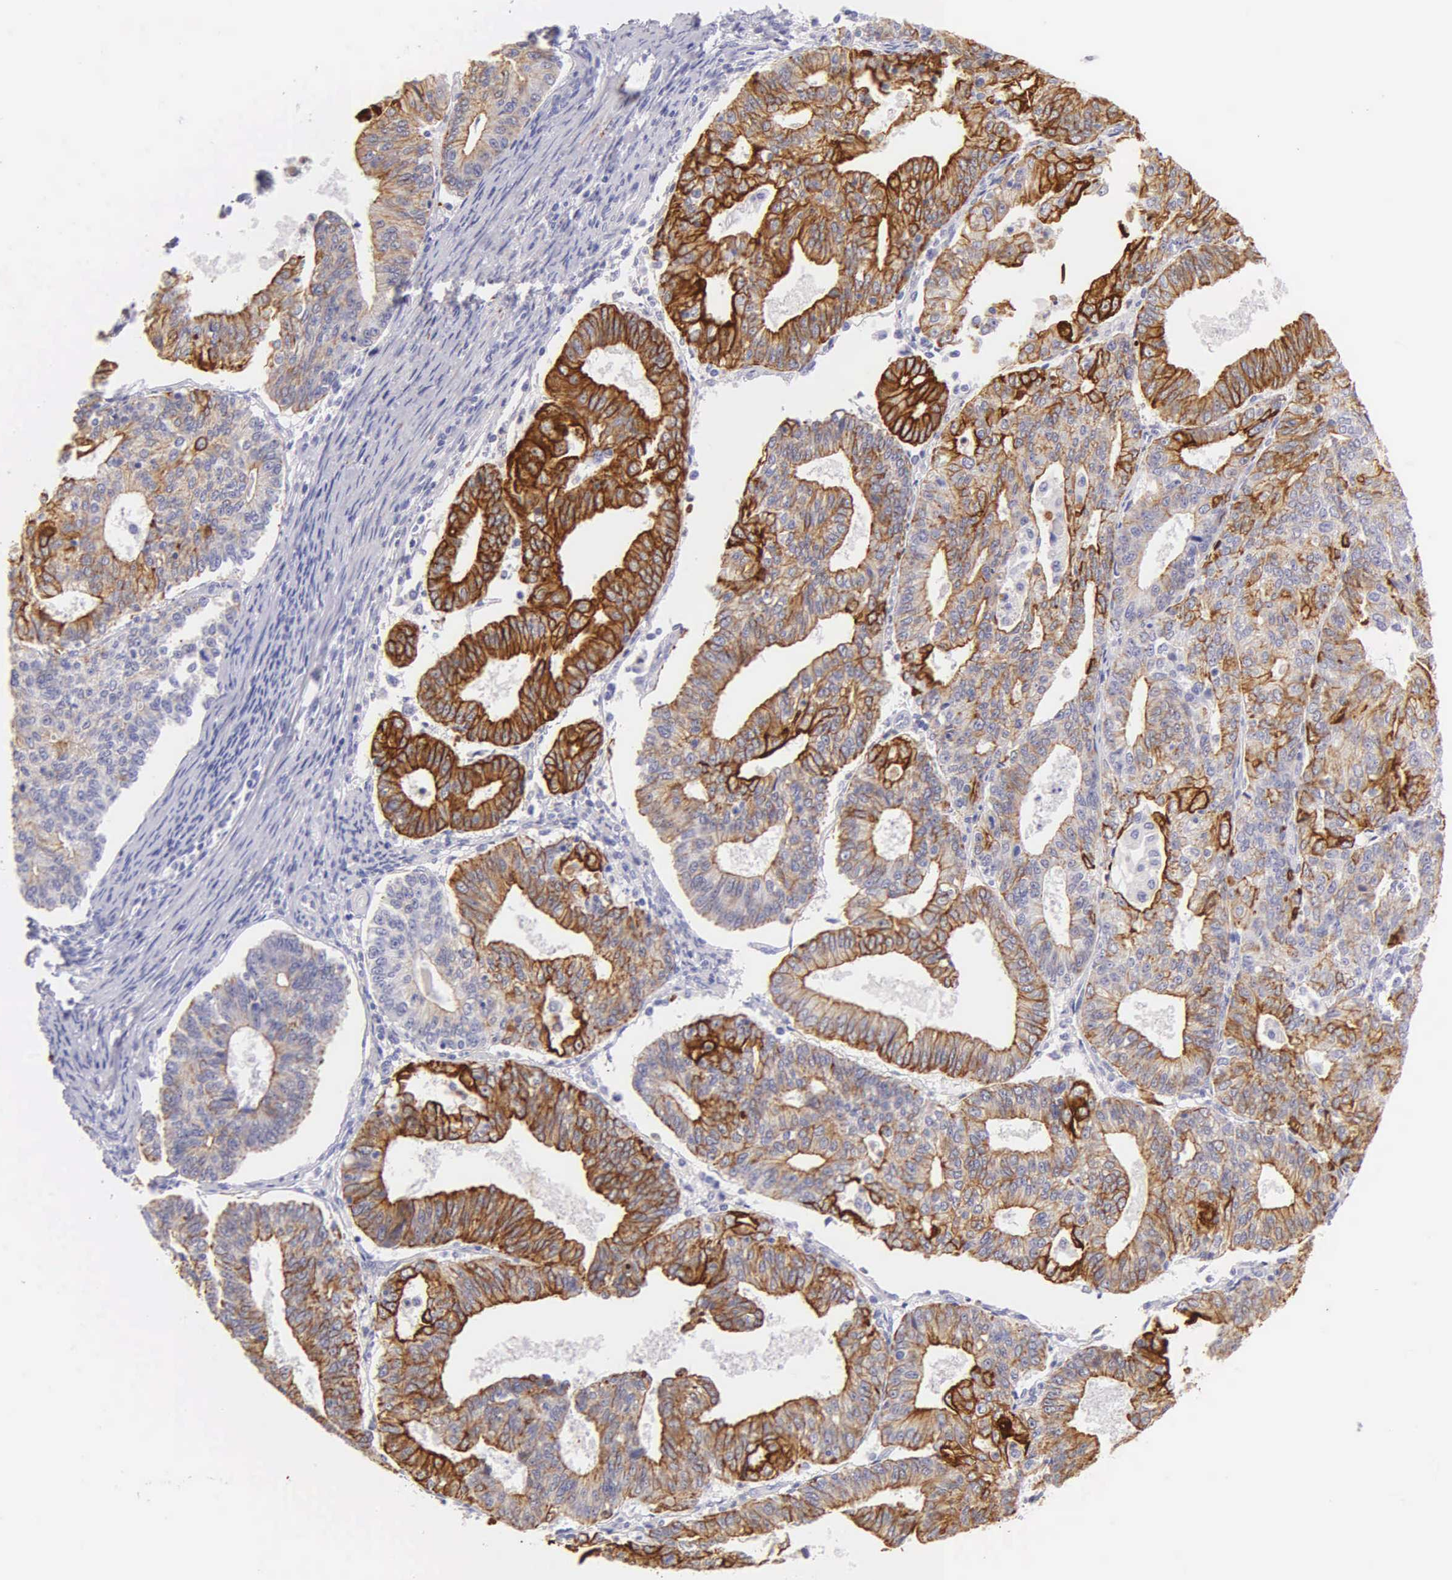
{"staining": {"intensity": "moderate", "quantity": "25%-75%", "location": "cytoplasmic/membranous"}, "tissue": "endometrial cancer", "cell_type": "Tumor cells", "image_type": "cancer", "snomed": [{"axis": "morphology", "description": "Adenocarcinoma, NOS"}, {"axis": "topography", "description": "Endometrium"}], "caption": "Human endometrial cancer stained for a protein (brown) demonstrates moderate cytoplasmic/membranous positive positivity in approximately 25%-75% of tumor cells.", "gene": "KRT17", "patient": {"sex": "female", "age": 56}}